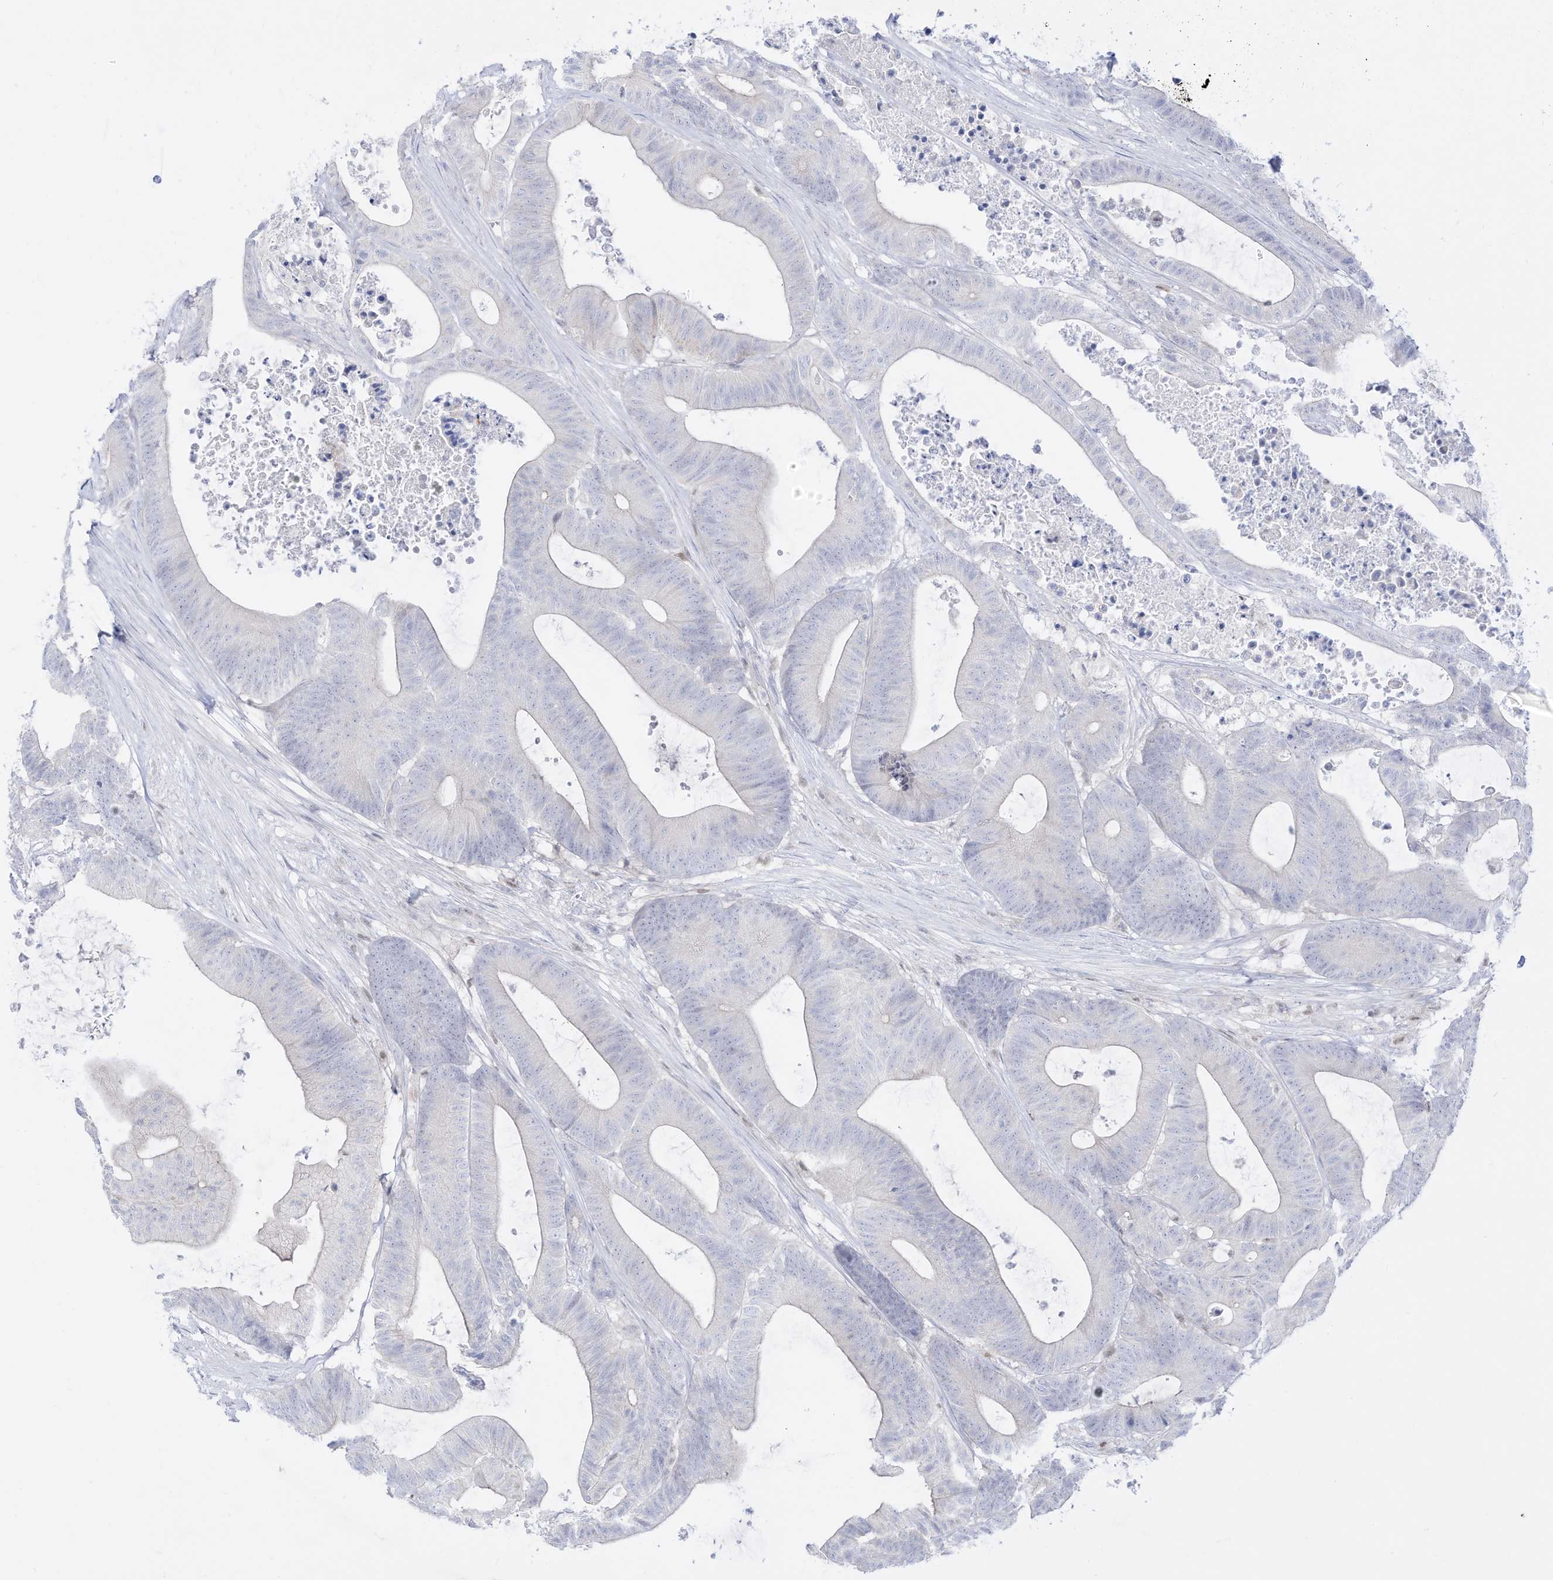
{"staining": {"intensity": "negative", "quantity": "none", "location": "none"}, "tissue": "colorectal cancer", "cell_type": "Tumor cells", "image_type": "cancer", "snomed": [{"axis": "morphology", "description": "Adenocarcinoma, NOS"}, {"axis": "topography", "description": "Colon"}], "caption": "A high-resolution micrograph shows immunohistochemistry (IHC) staining of colorectal cancer (adenocarcinoma), which exhibits no significant staining in tumor cells. (DAB IHC with hematoxylin counter stain).", "gene": "DMKN", "patient": {"sex": "female", "age": 84}}